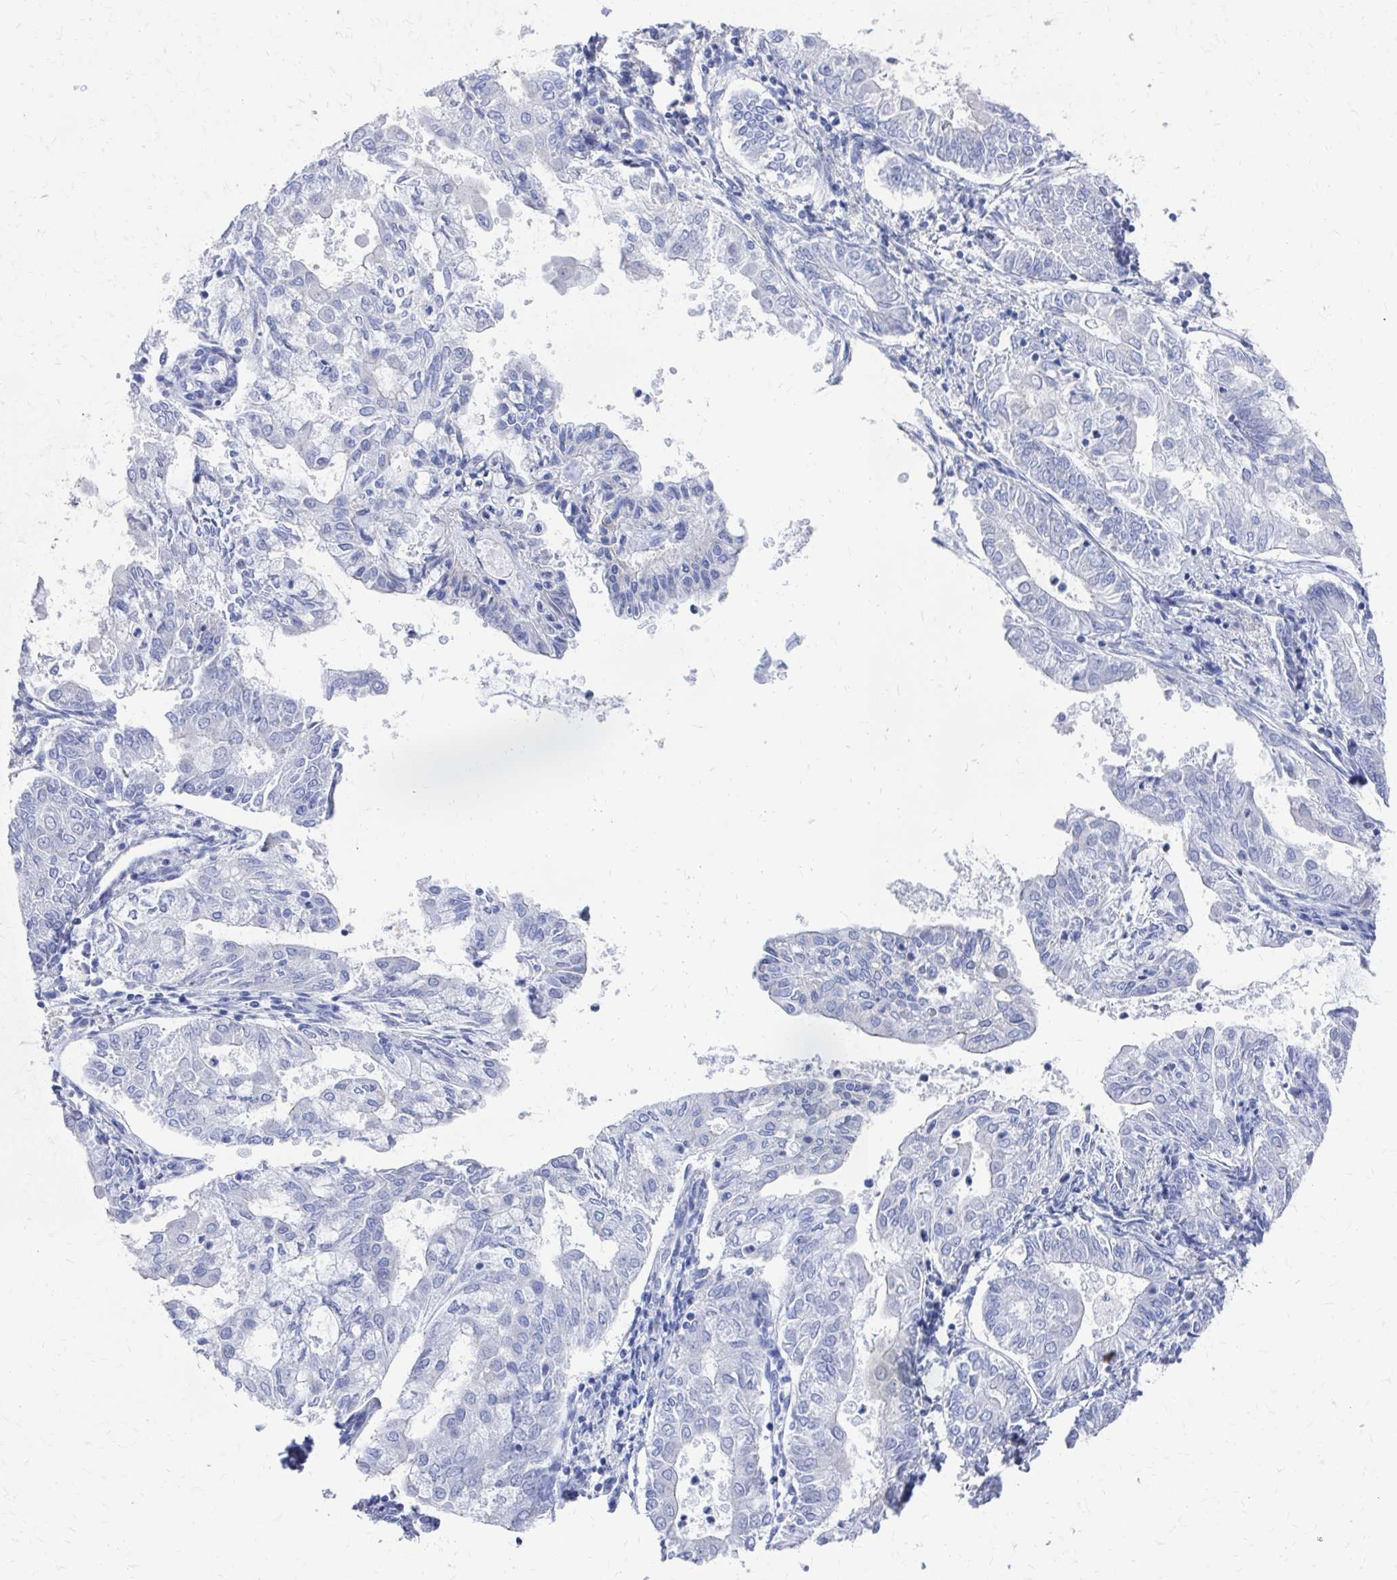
{"staining": {"intensity": "negative", "quantity": "none", "location": "none"}, "tissue": "endometrial cancer", "cell_type": "Tumor cells", "image_type": "cancer", "snomed": [{"axis": "morphology", "description": "Adenocarcinoma, NOS"}, {"axis": "topography", "description": "Endometrium"}], "caption": "Endometrial adenocarcinoma was stained to show a protein in brown. There is no significant positivity in tumor cells.", "gene": "PLEKHG7", "patient": {"sex": "female", "age": 68}}